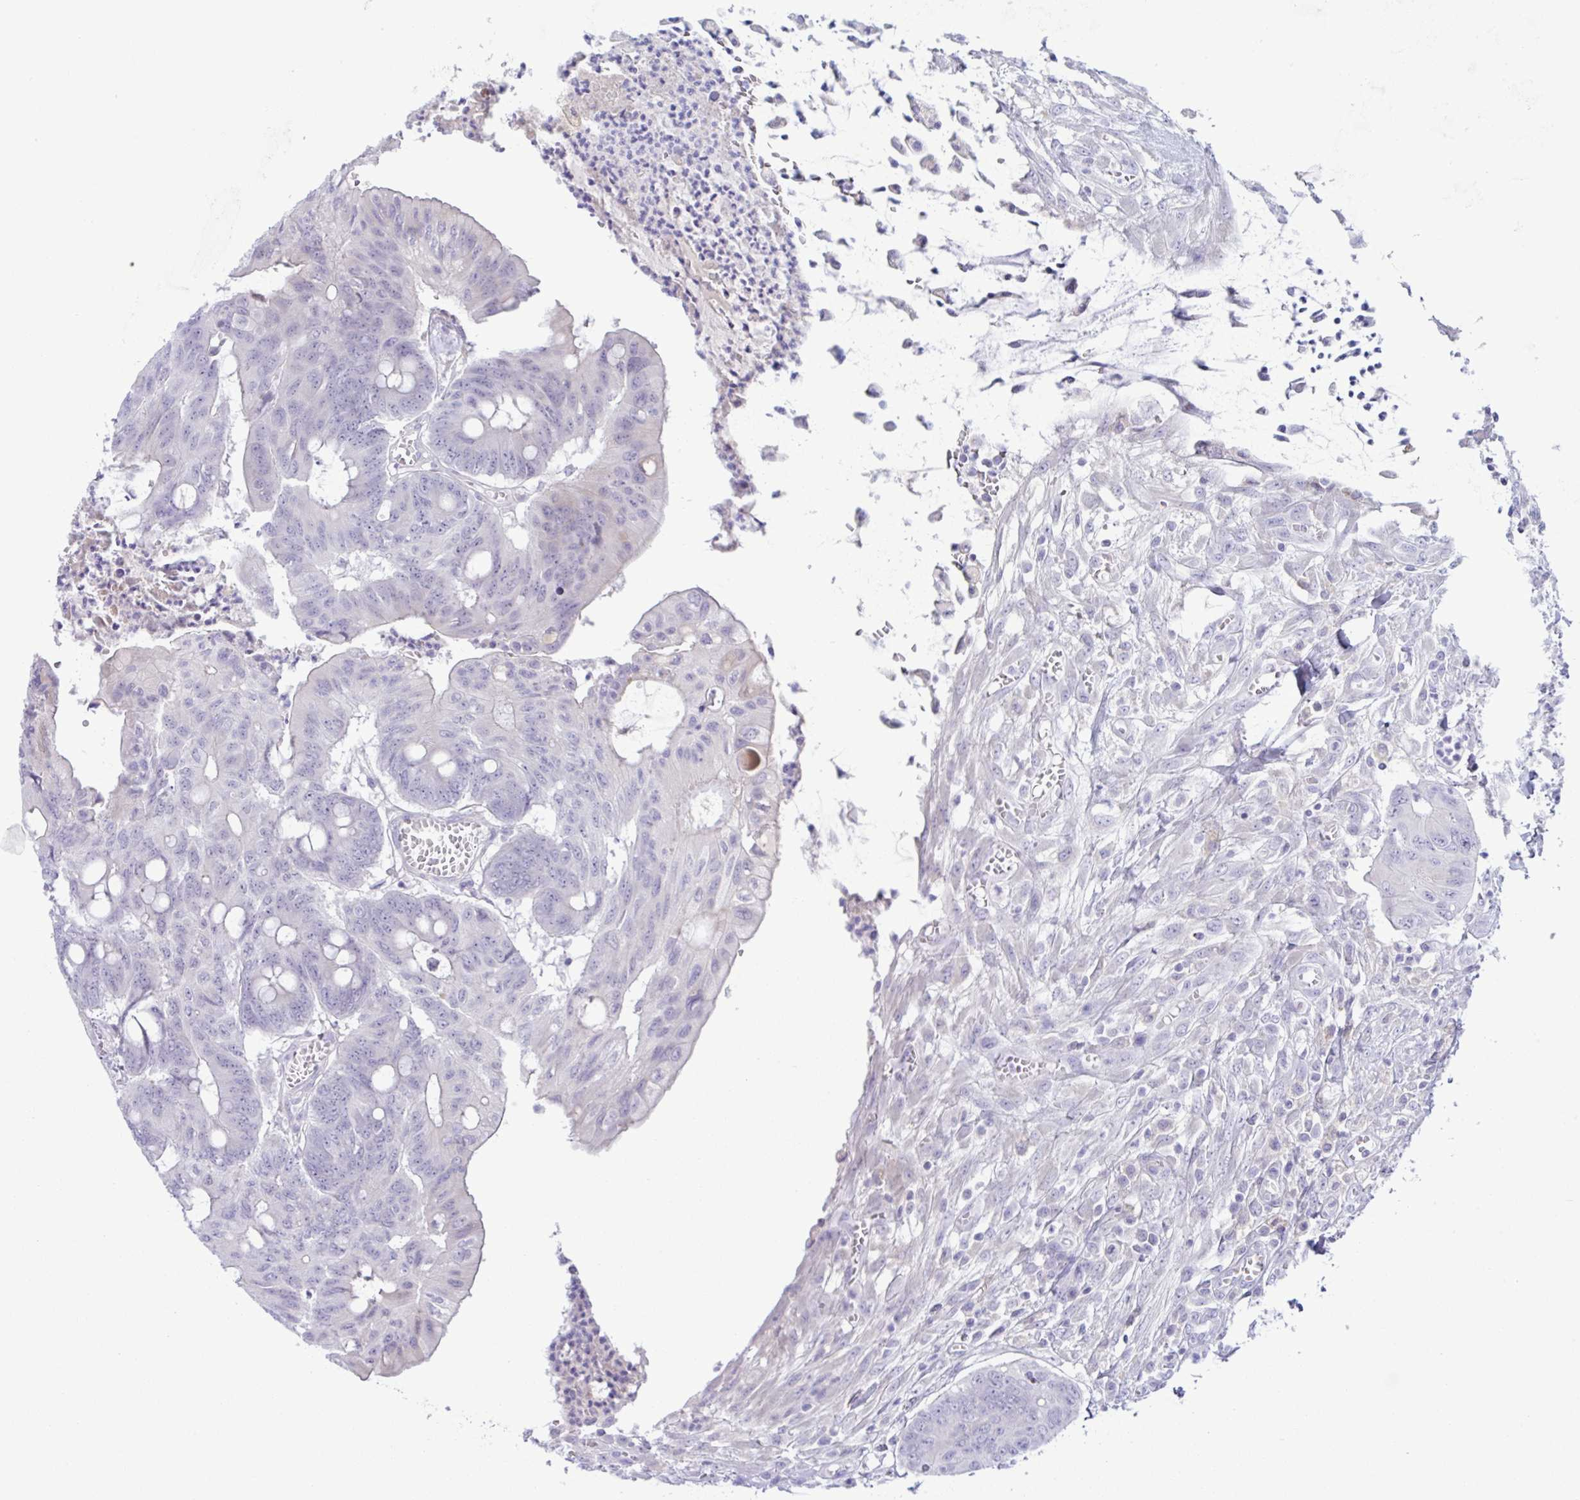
{"staining": {"intensity": "negative", "quantity": "none", "location": "none"}, "tissue": "colorectal cancer", "cell_type": "Tumor cells", "image_type": "cancer", "snomed": [{"axis": "morphology", "description": "Adenocarcinoma, NOS"}, {"axis": "topography", "description": "Colon"}], "caption": "An IHC micrograph of colorectal cancer (adenocarcinoma) is shown. There is no staining in tumor cells of colorectal cancer (adenocarcinoma).", "gene": "SREBF1", "patient": {"sex": "male", "age": 65}}